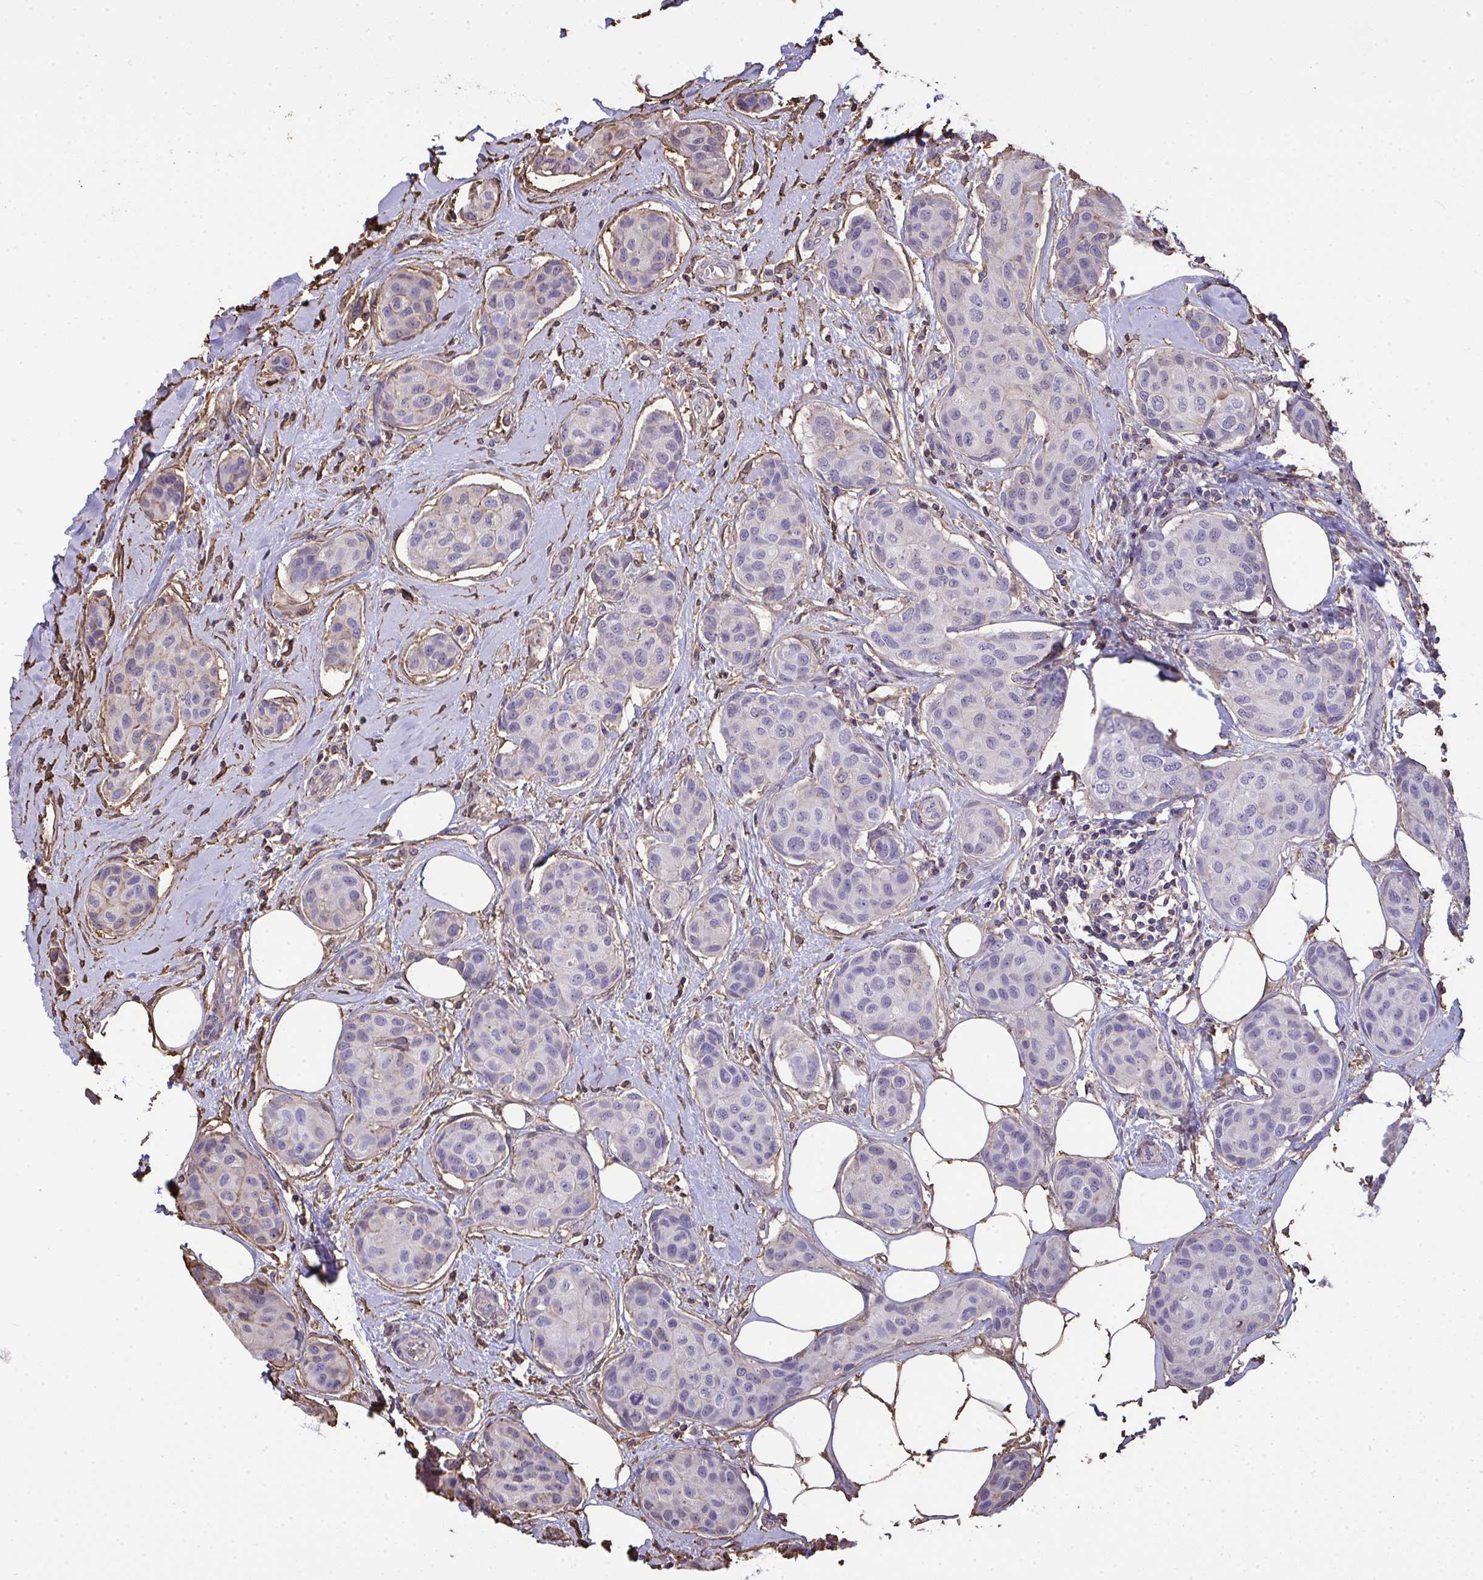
{"staining": {"intensity": "negative", "quantity": "none", "location": "none"}, "tissue": "breast cancer", "cell_type": "Tumor cells", "image_type": "cancer", "snomed": [{"axis": "morphology", "description": "Duct carcinoma"}, {"axis": "topography", "description": "Breast"}, {"axis": "topography", "description": "Lymph node"}], "caption": "Tumor cells show no significant protein positivity in breast cancer (intraductal carcinoma).", "gene": "ANXA5", "patient": {"sex": "female", "age": 80}}